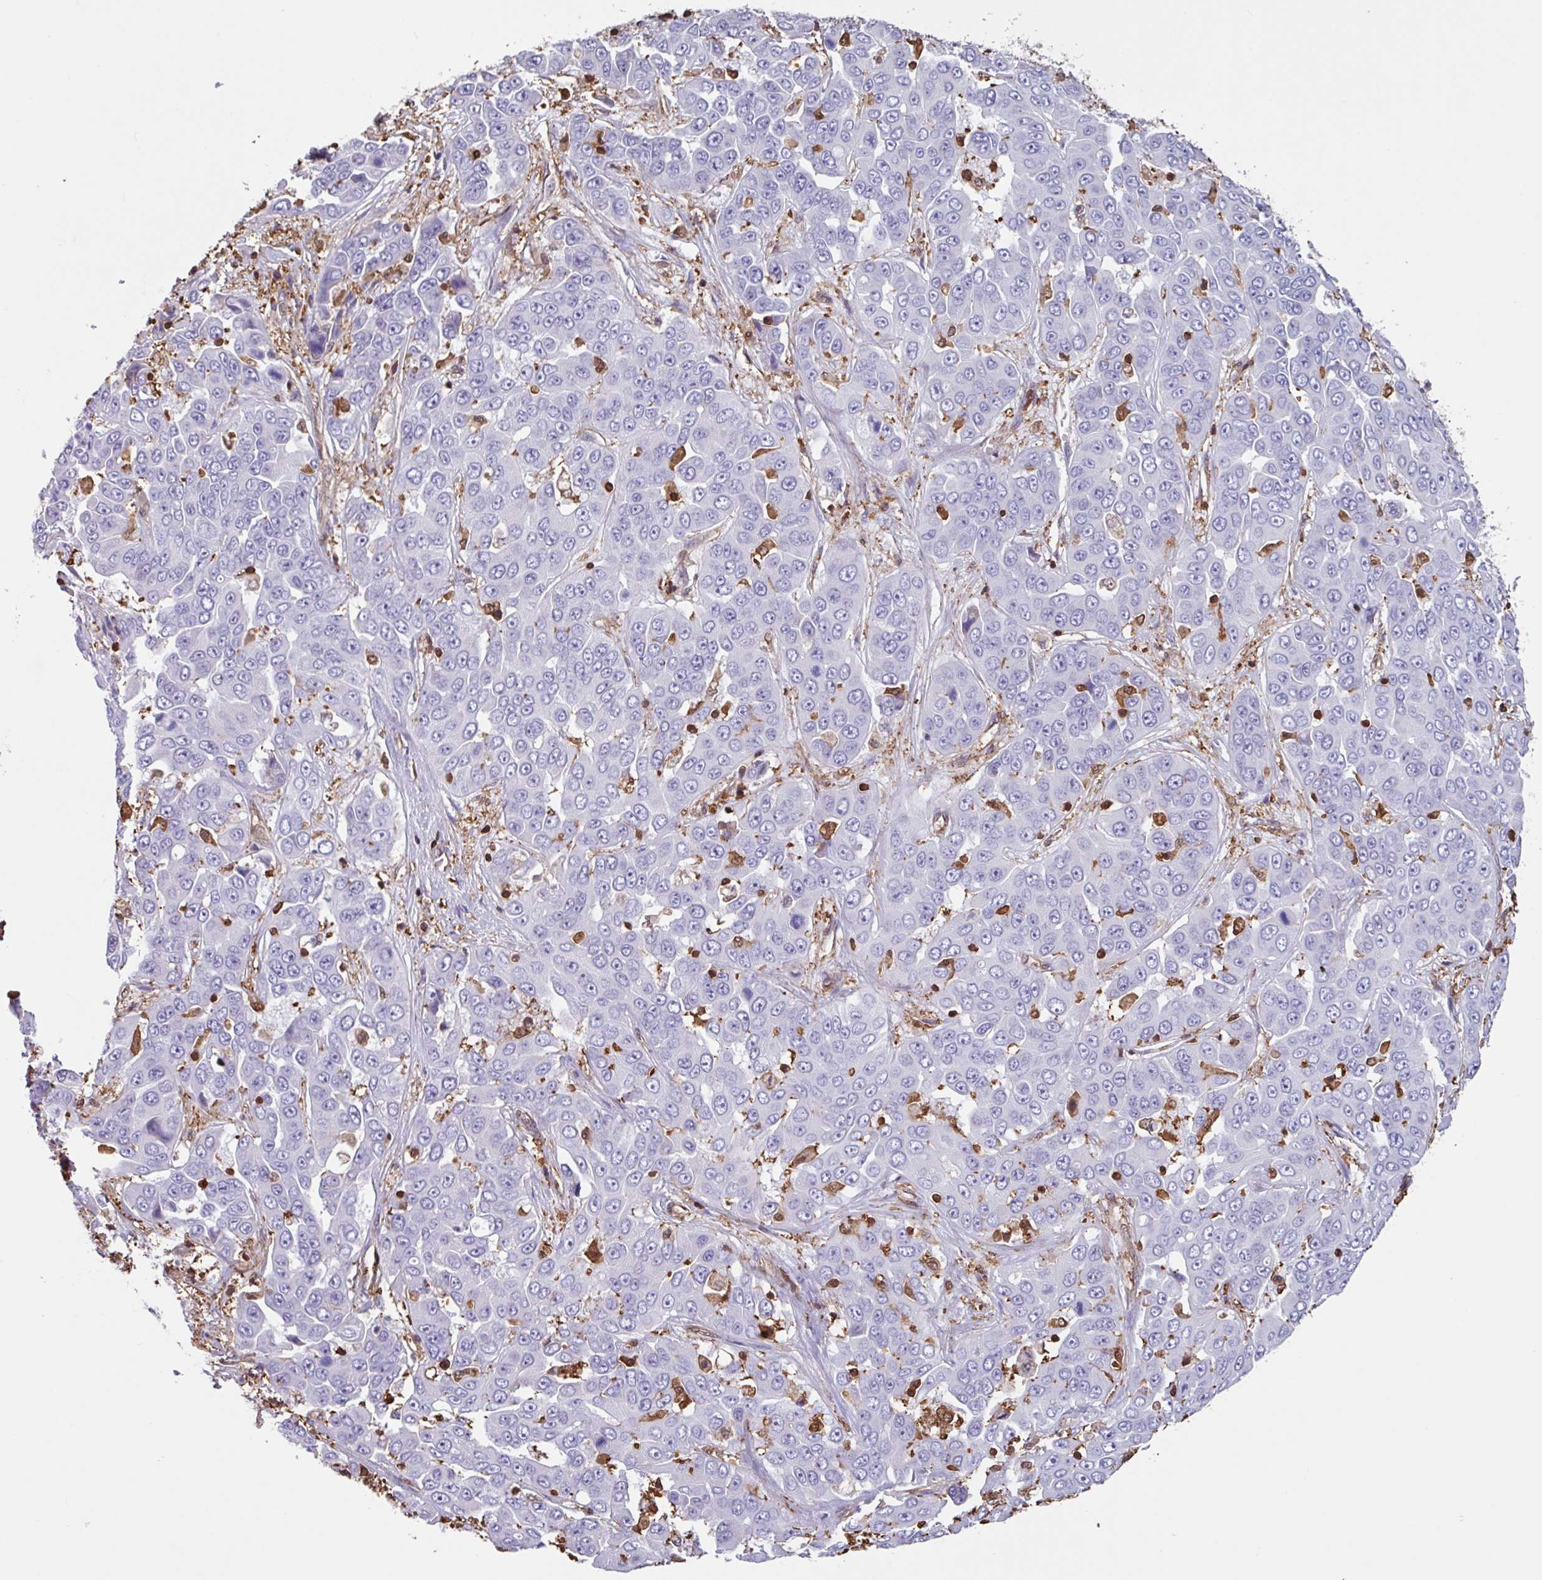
{"staining": {"intensity": "negative", "quantity": "none", "location": "none"}, "tissue": "liver cancer", "cell_type": "Tumor cells", "image_type": "cancer", "snomed": [{"axis": "morphology", "description": "Cholangiocarcinoma"}, {"axis": "topography", "description": "Liver"}], "caption": "Tumor cells are negative for protein expression in human liver cholangiocarcinoma.", "gene": "ARHGDIB", "patient": {"sex": "female", "age": 52}}